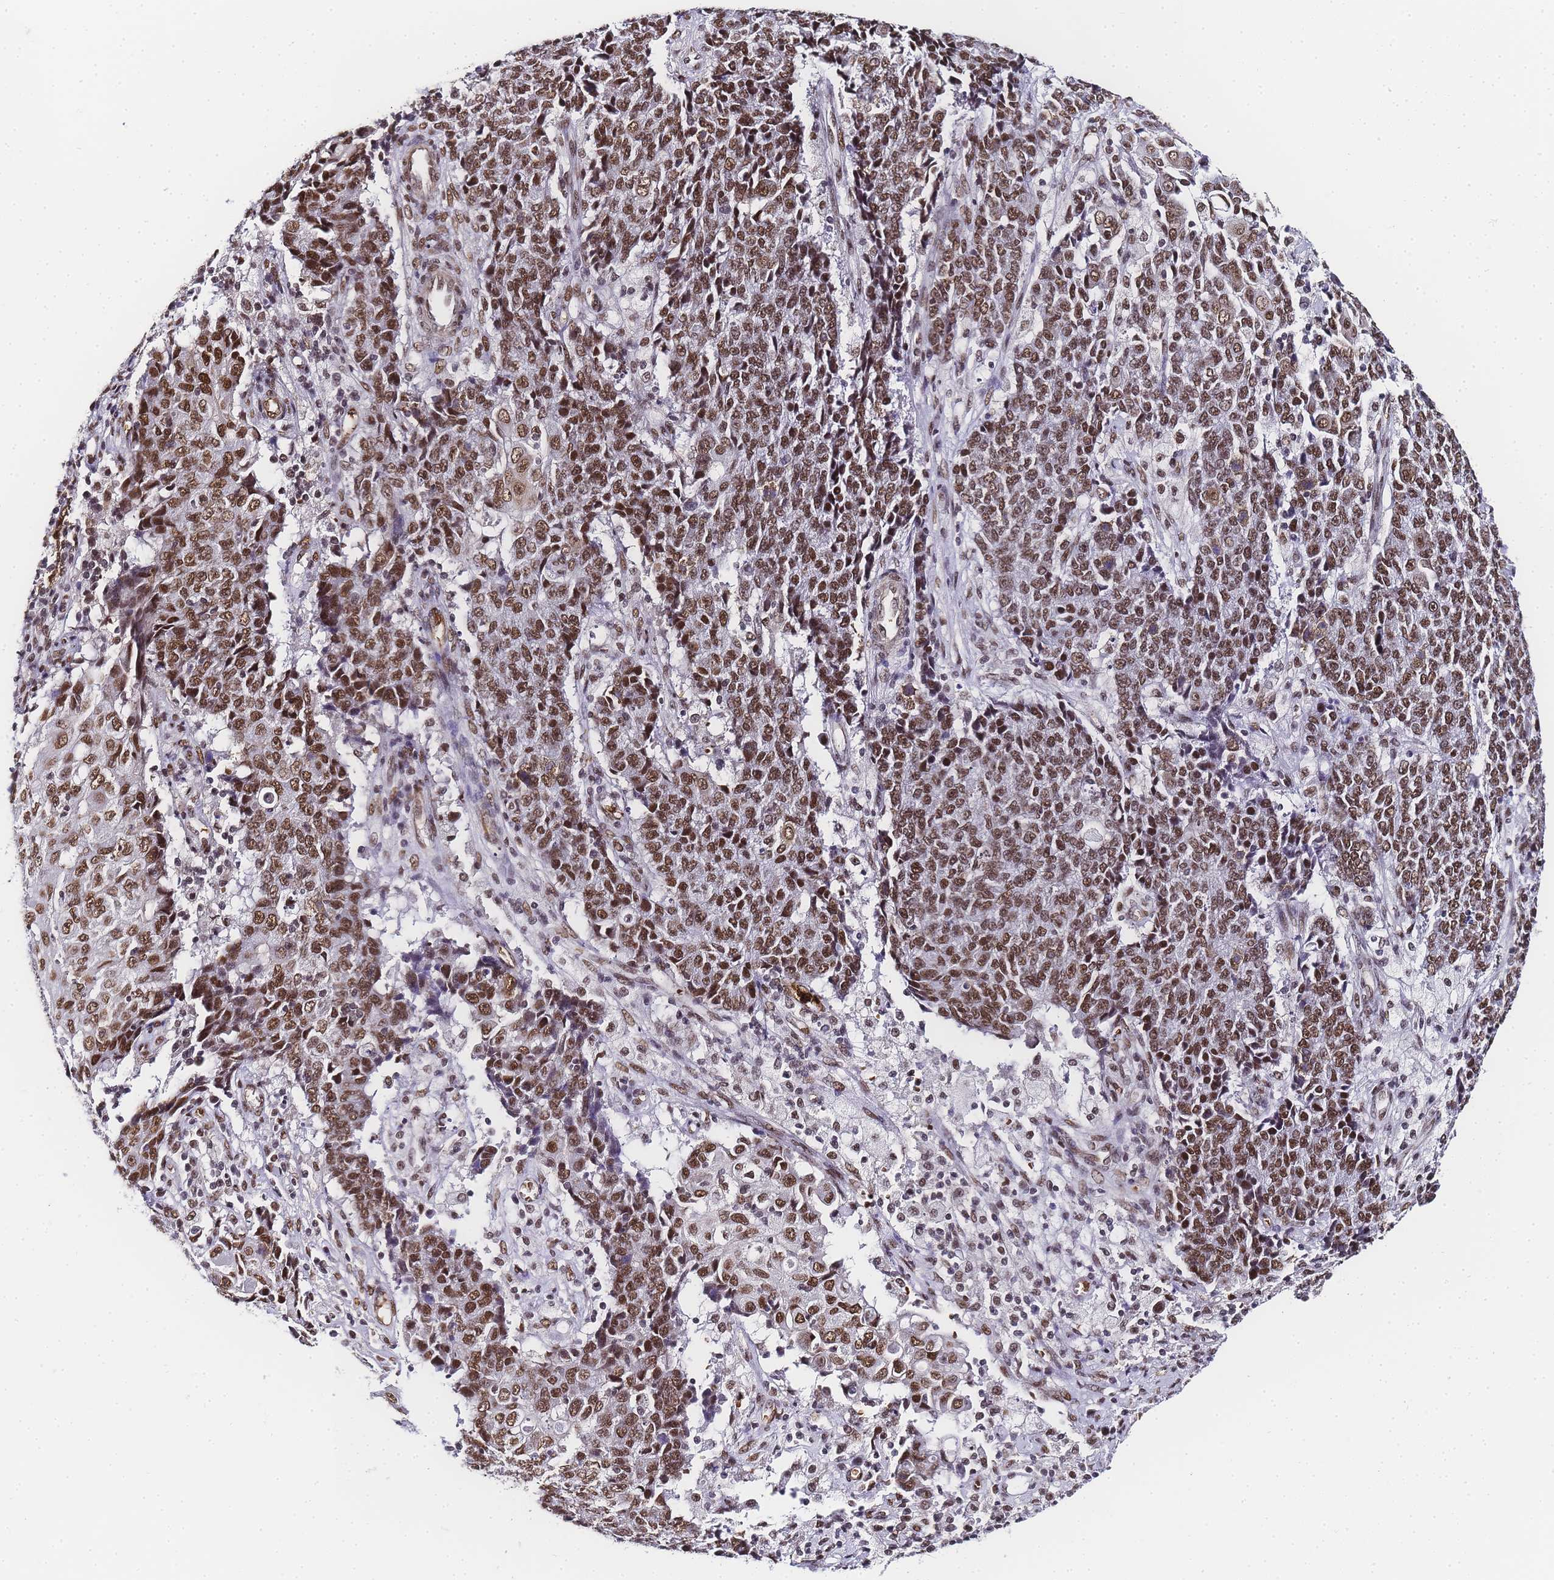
{"staining": {"intensity": "moderate", "quantity": ">75%", "location": "nuclear"}, "tissue": "ovarian cancer", "cell_type": "Tumor cells", "image_type": "cancer", "snomed": [{"axis": "morphology", "description": "Carcinoma, endometroid"}, {"axis": "topography", "description": "Ovary"}], "caption": "Immunohistochemistry (IHC) (DAB (3,3'-diaminobenzidine)) staining of human ovarian cancer displays moderate nuclear protein staining in approximately >75% of tumor cells.", "gene": "POLR1A", "patient": {"sex": "female", "age": 42}}